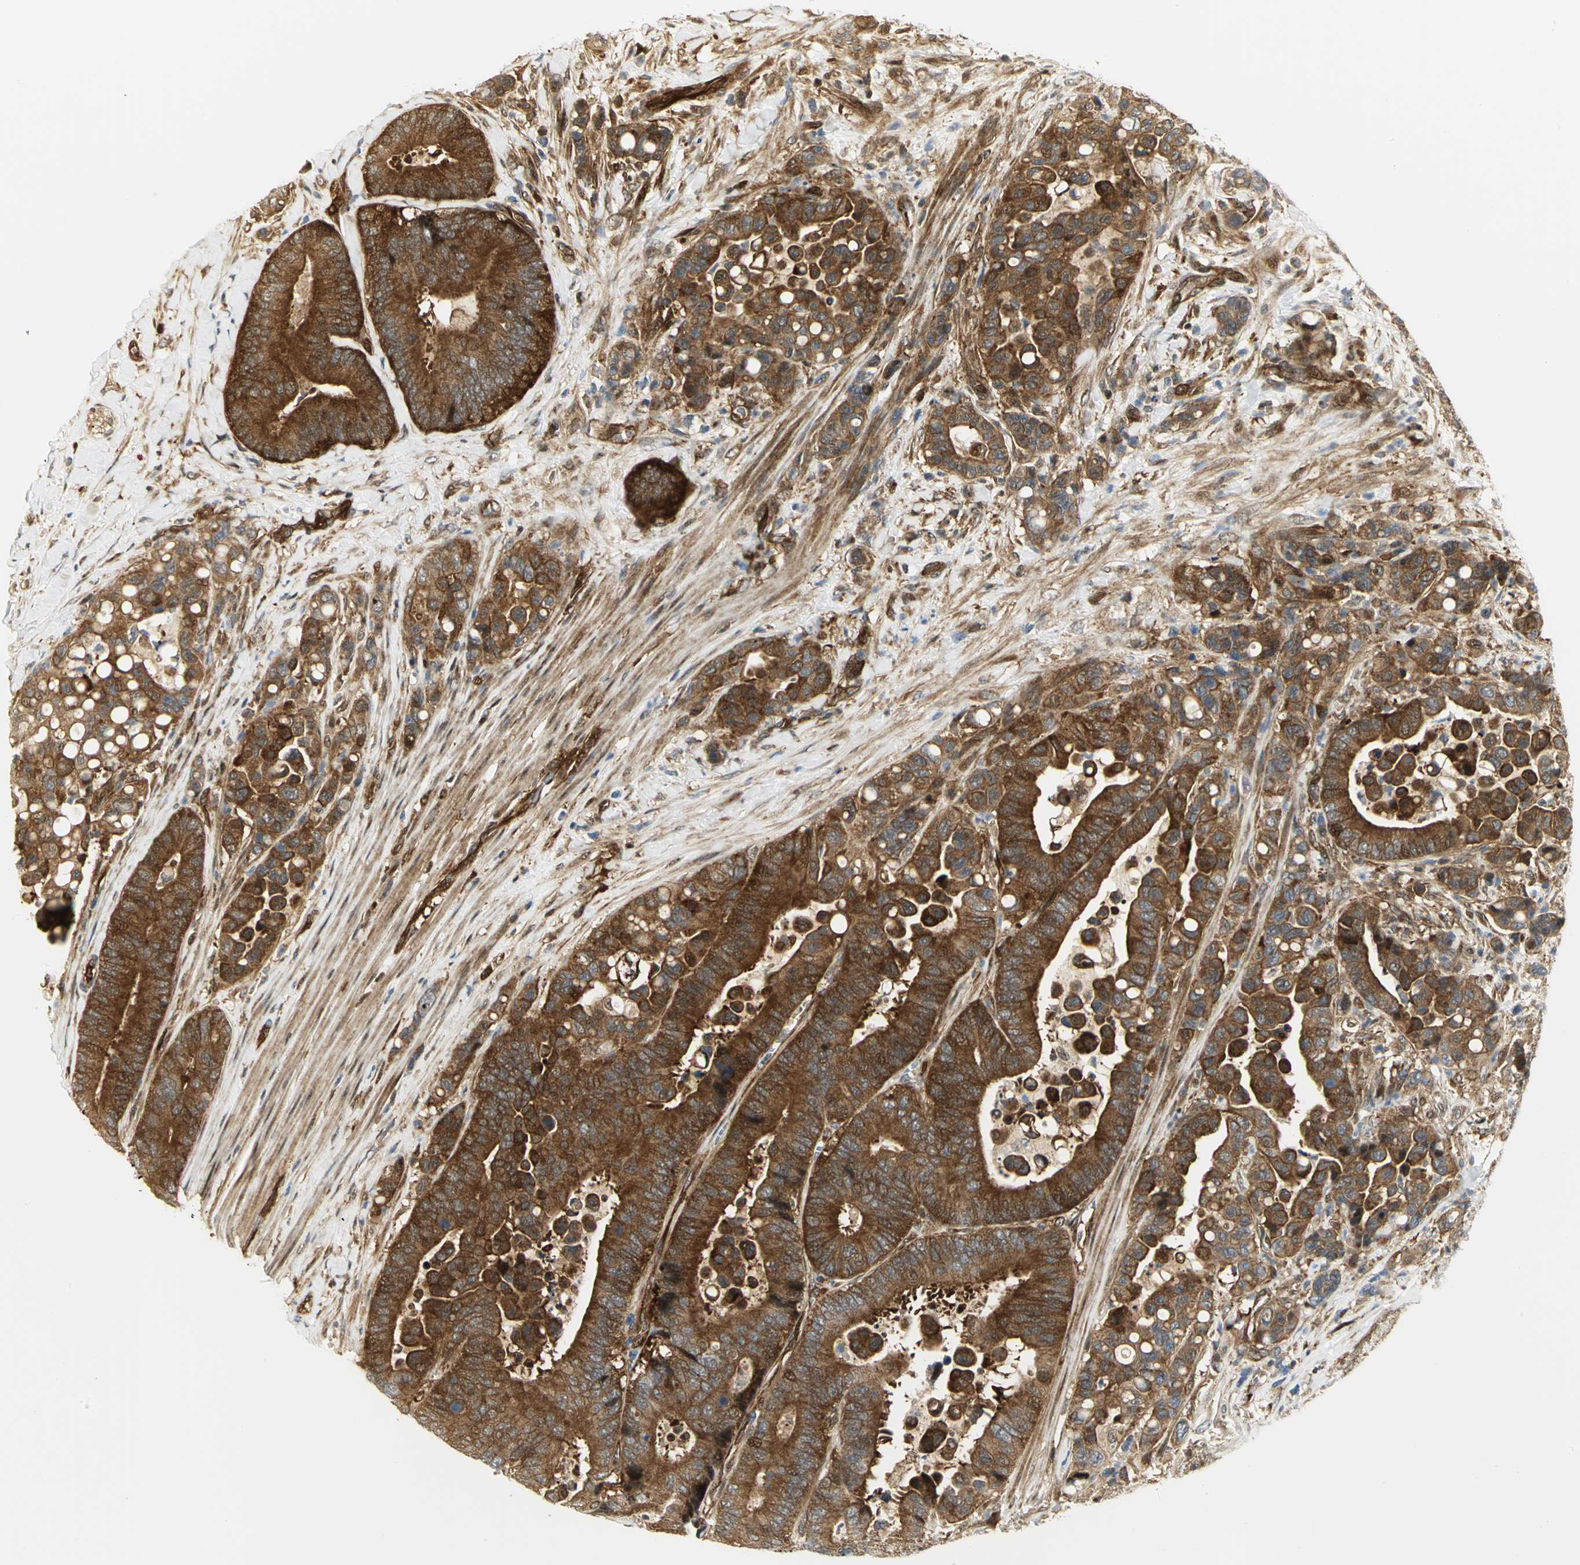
{"staining": {"intensity": "strong", "quantity": ">75%", "location": "cytoplasmic/membranous"}, "tissue": "colorectal cancer", "cell_type": "Tumor cells", "image_type": "cancer", "snomed": [{"axis": "morphology", "description": "Normal tissue, NOS"}, {"axis": "morphology", "description": "Adenocarcinoma, NOS"}, {"axis": "topography", "description": "Colon"}], "caption": "A brown stain shows strong cytoplasmic/membranous staining of a protein in colorectal adenocarcinoma tumor cells. The protein is stained brown, and the nuclei are stained in blue (DAB IHC with brightfield microscopy, high magnification).", "gene": "EEA1", "patient": {"sex": "male", "age": 82}}